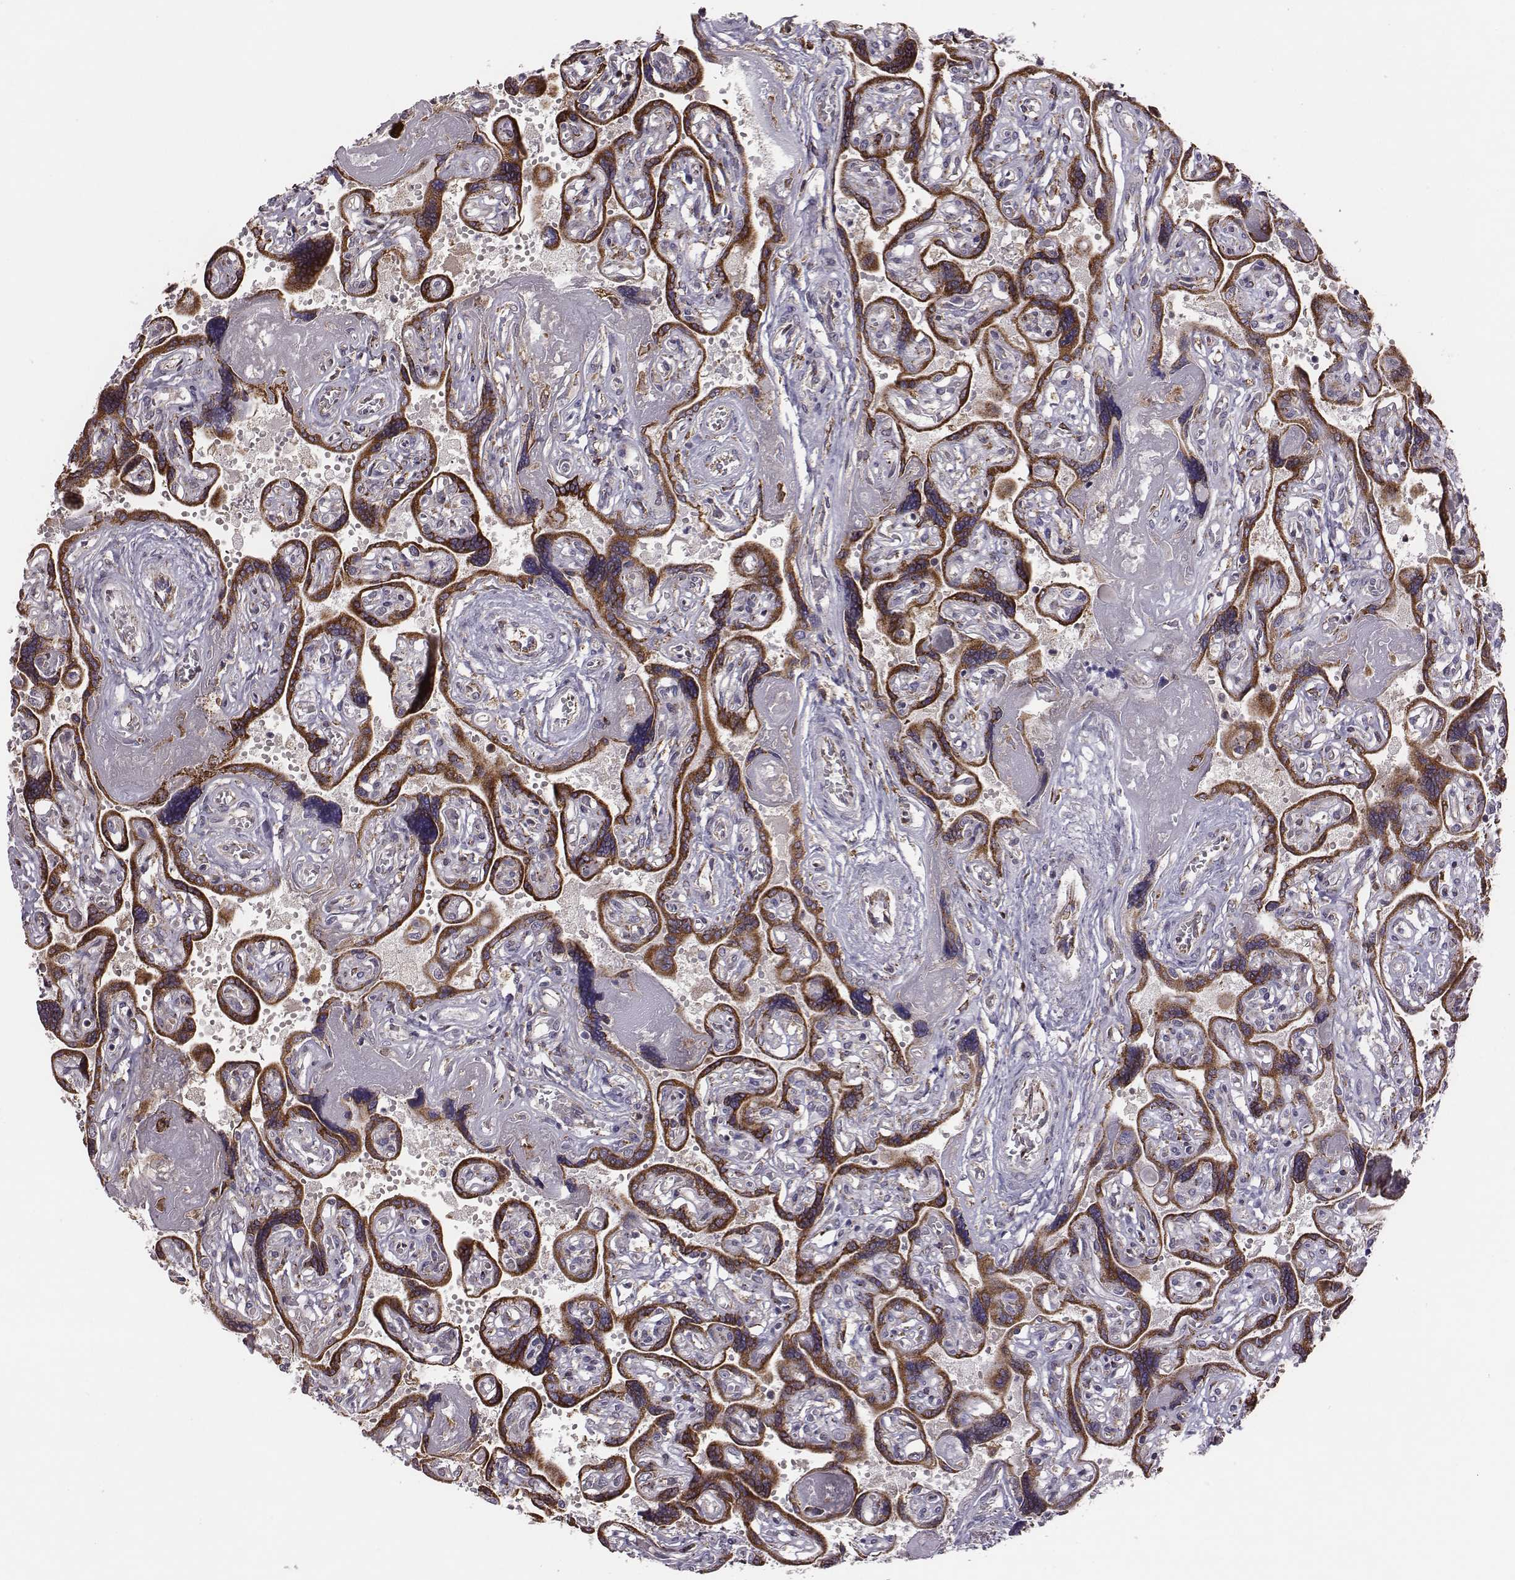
{"staining": {"intensity": "negative", "quantity": "none", "location": "none"}, "tissue": "placenta", "cell_type": "Decidual cells", "image_type": "normal", "snomed": [{"axis": "morphology", "description": "Normal tissue, NOS"}, {"axis": "topography", "description": "Placenta"}], "caption": "Decidual cells show no significant positivity in benign placenta.", "gene": "SELENOI", "patient": {"sex": "female", "age": 32}}